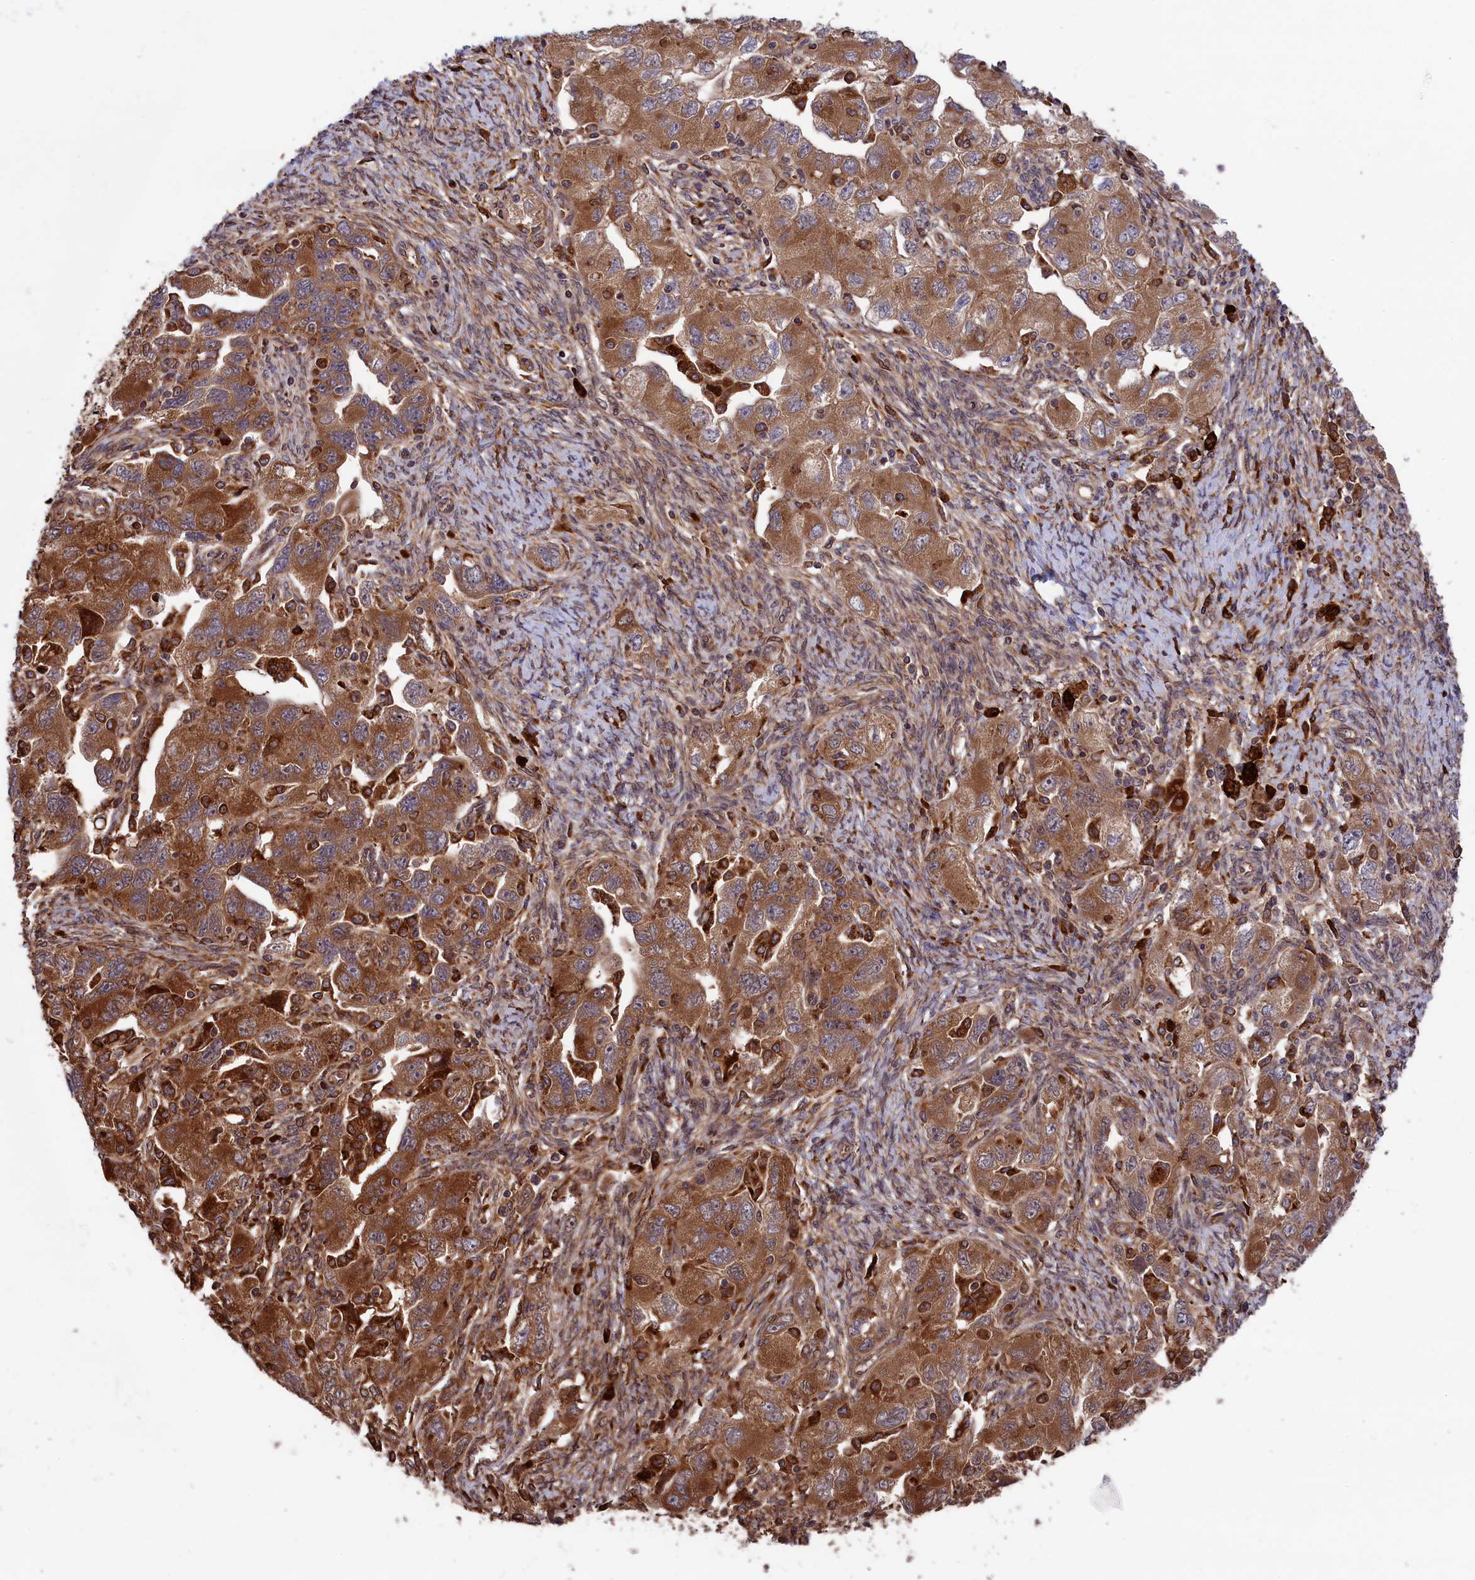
{"staining": {"intensity": "moderate", "quantity": ">75%", "location": "cytoplasmic/membranous"}, "tissue": "ovarian cancer", "cell_type": "Tumor cells", "image_type": "cancer", "snomed": [{"axis": "morphology", "description": "Carcinoma, NOS"}, {"axis": "morphology", "description": "Cystadenocarcinoma, serous, NOS"}, {"axis": "topography", "description": "Ovary"}], "caption": "Moderate cytoplasmic/membranous staining is identified in about >75% of tumor cells in ovarian serous cystadenocarcinoma.", "gene": "PLA2G4C", "patient": {"sex": "female", "age": 69}}